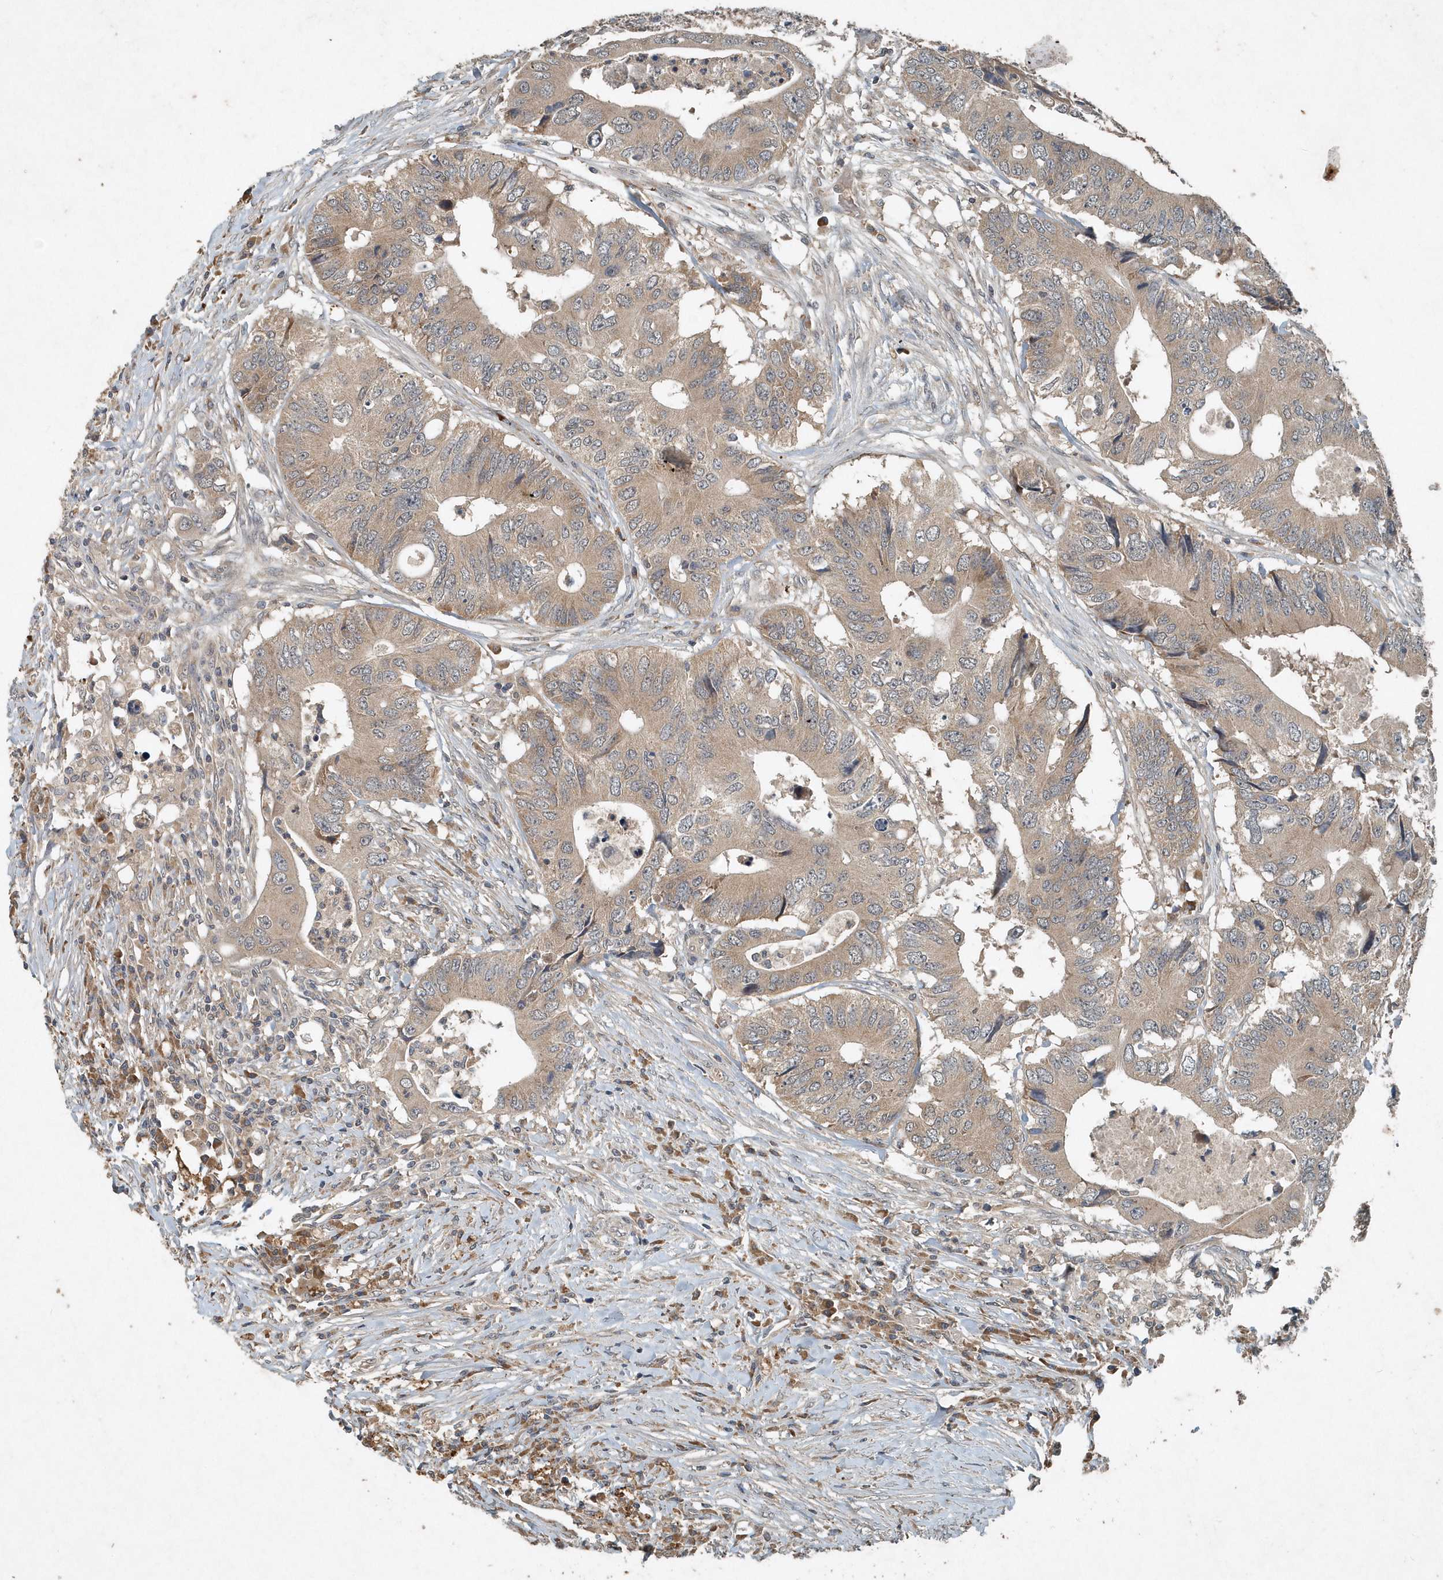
{"staining": {"intensity": "weak", "quantity": ">75%", "location": "cytoplasmic/membranous"}, "tissue": "colorectal cancer", "cell_type": "Tumor cells", "image_type": "cancer", "snomed": [{"axis": "morphology", "description": "Adenocarcinoma, NOS"}, {"axis": "topography", "description": "Colon"}], "caption": "Adenocarcinoma (colorectal) tissue demonstrates weak cytoplasmic/membranous positivity in about >75% of tumor cells, visualized by immunohistochemistry.", "gene": "SCFD2", "patient": {"sex": "male", "age": 71}}